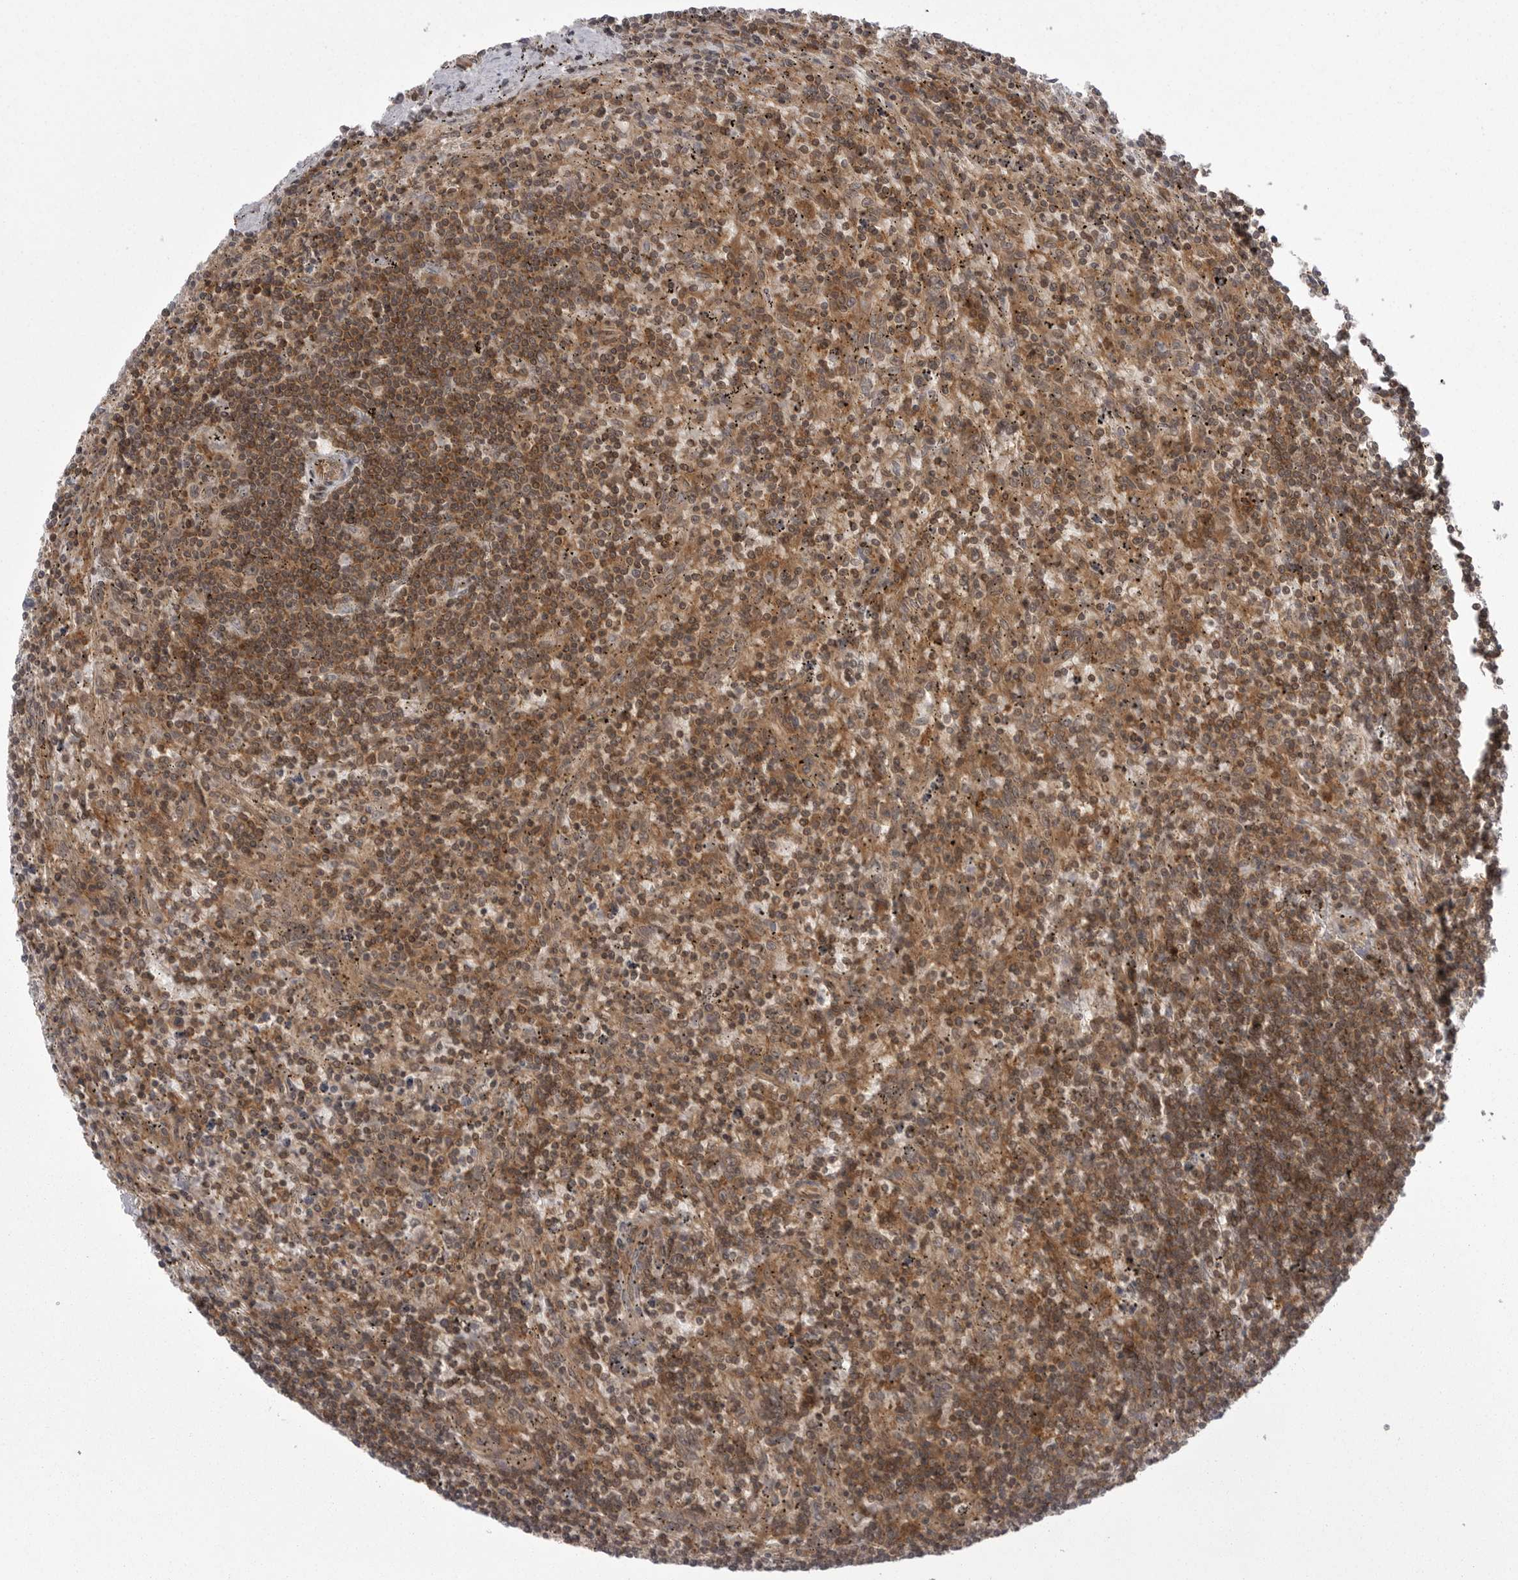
{"staining": {"intensity": "moderate", "quantity": ">75%", "location": "cytoplasmic/membranous"}, "tissue": "lymphoma", "cell_type": "Tumor cells", "image_type": "cancer", "snomed": [{"axis": "morphology", "description": "Malignant lymphoma, non-Hodgkin's type, Low grade"}, {"axis": "topography", "description": "Spleen"}], "caption": "Human lymphoma stained with a brown dye reveals moderate cytoplasmic/membranous positive expression in approximately >75% of tumor cells.", "gene": "STK24", "patient": {"sex": "male", "age": 76}}